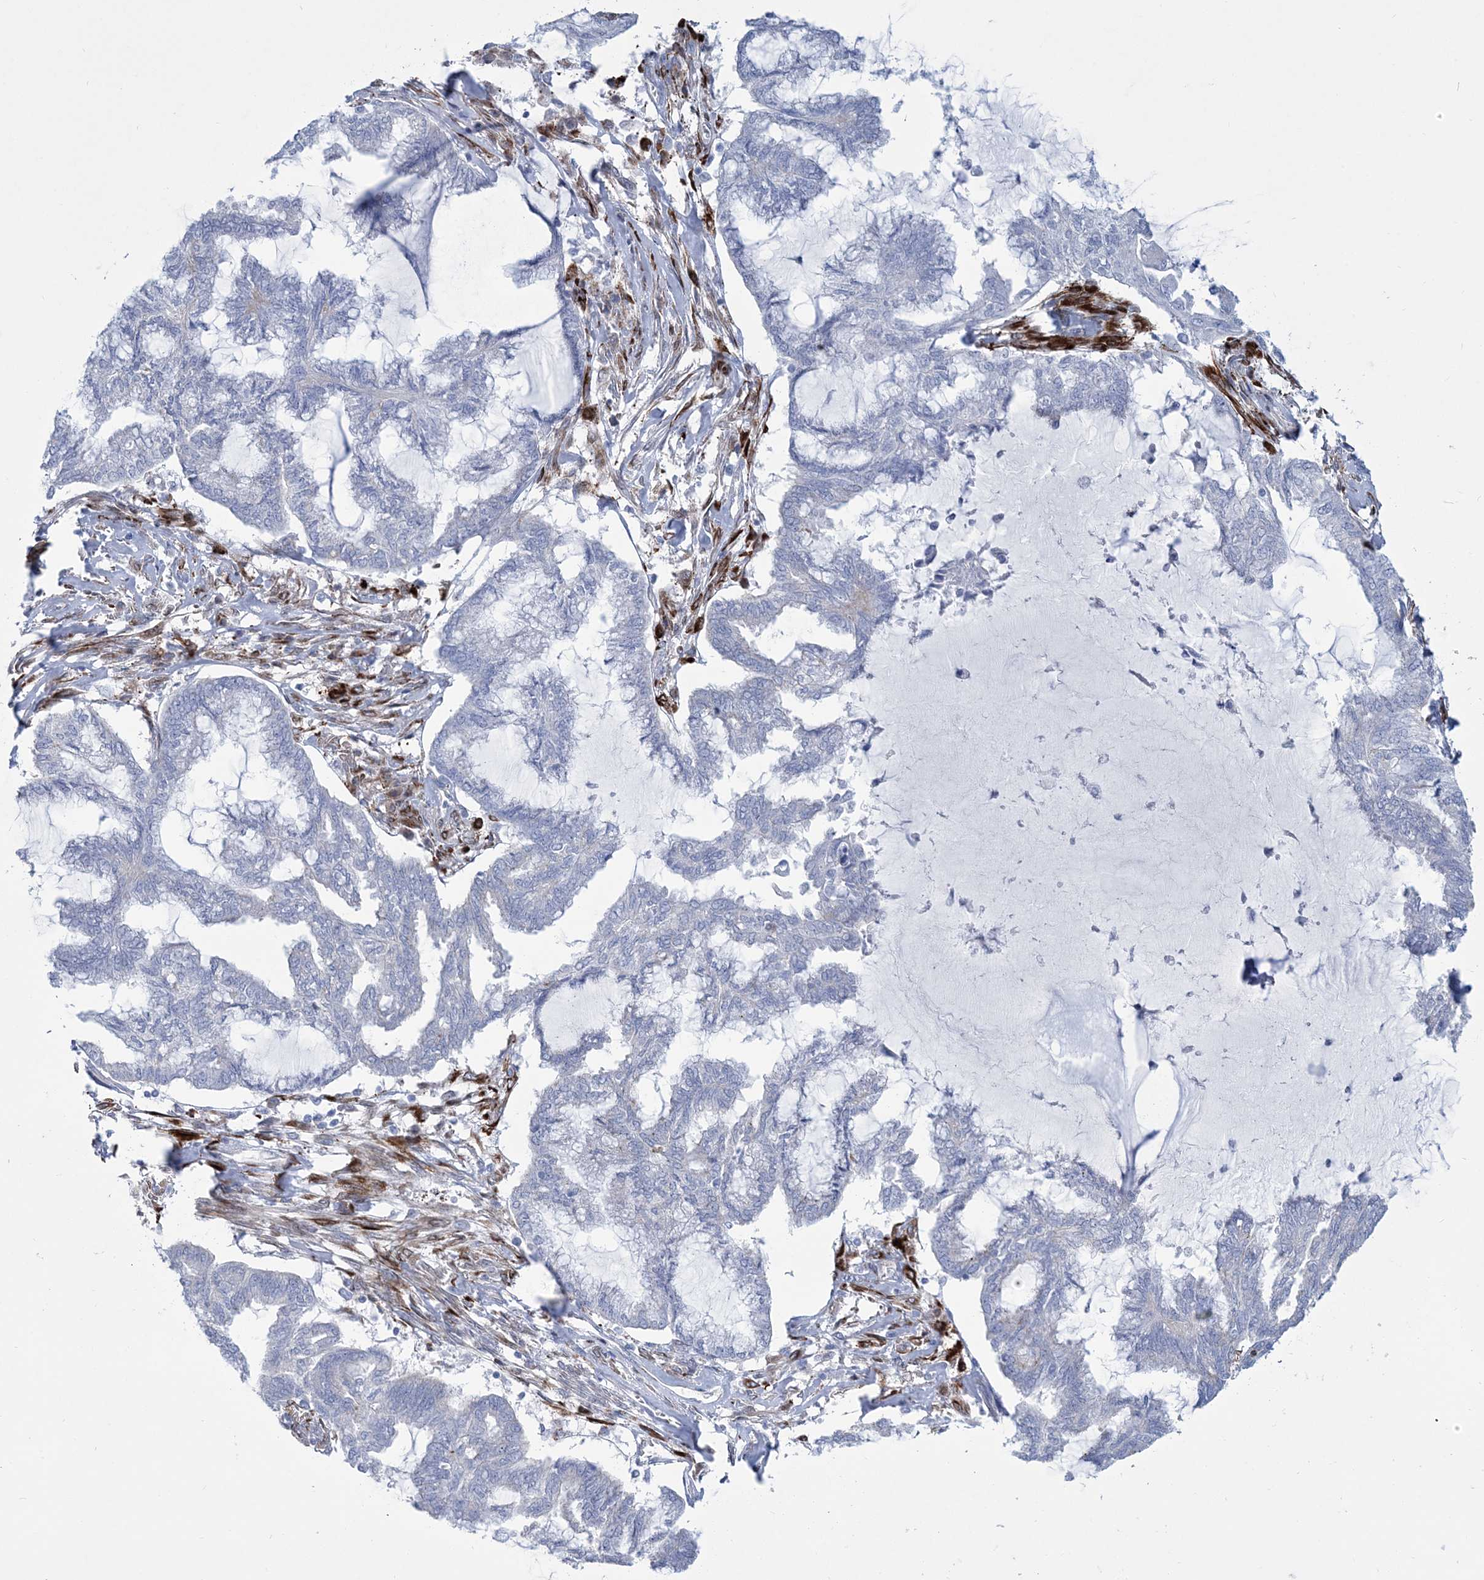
{"staining": {"intensity": "negative", "quantity": "none", "location": "none"}, "tissue": "endometrial cancer", "cell_type": "Tumor cells", "image_type": "cancer", "snomed": [{"axis": "morphology", "description": "Adenocarcinoma, NOS"}, {"axis": "topography", "description": "Endometrium"}], "caption": "Endometrial adenocarcinoma stained for a protein using IHC displays no positivity tumor cells.", "gene": "RAB11FIP5", "patient": {"sex": "female", "age": 86}}